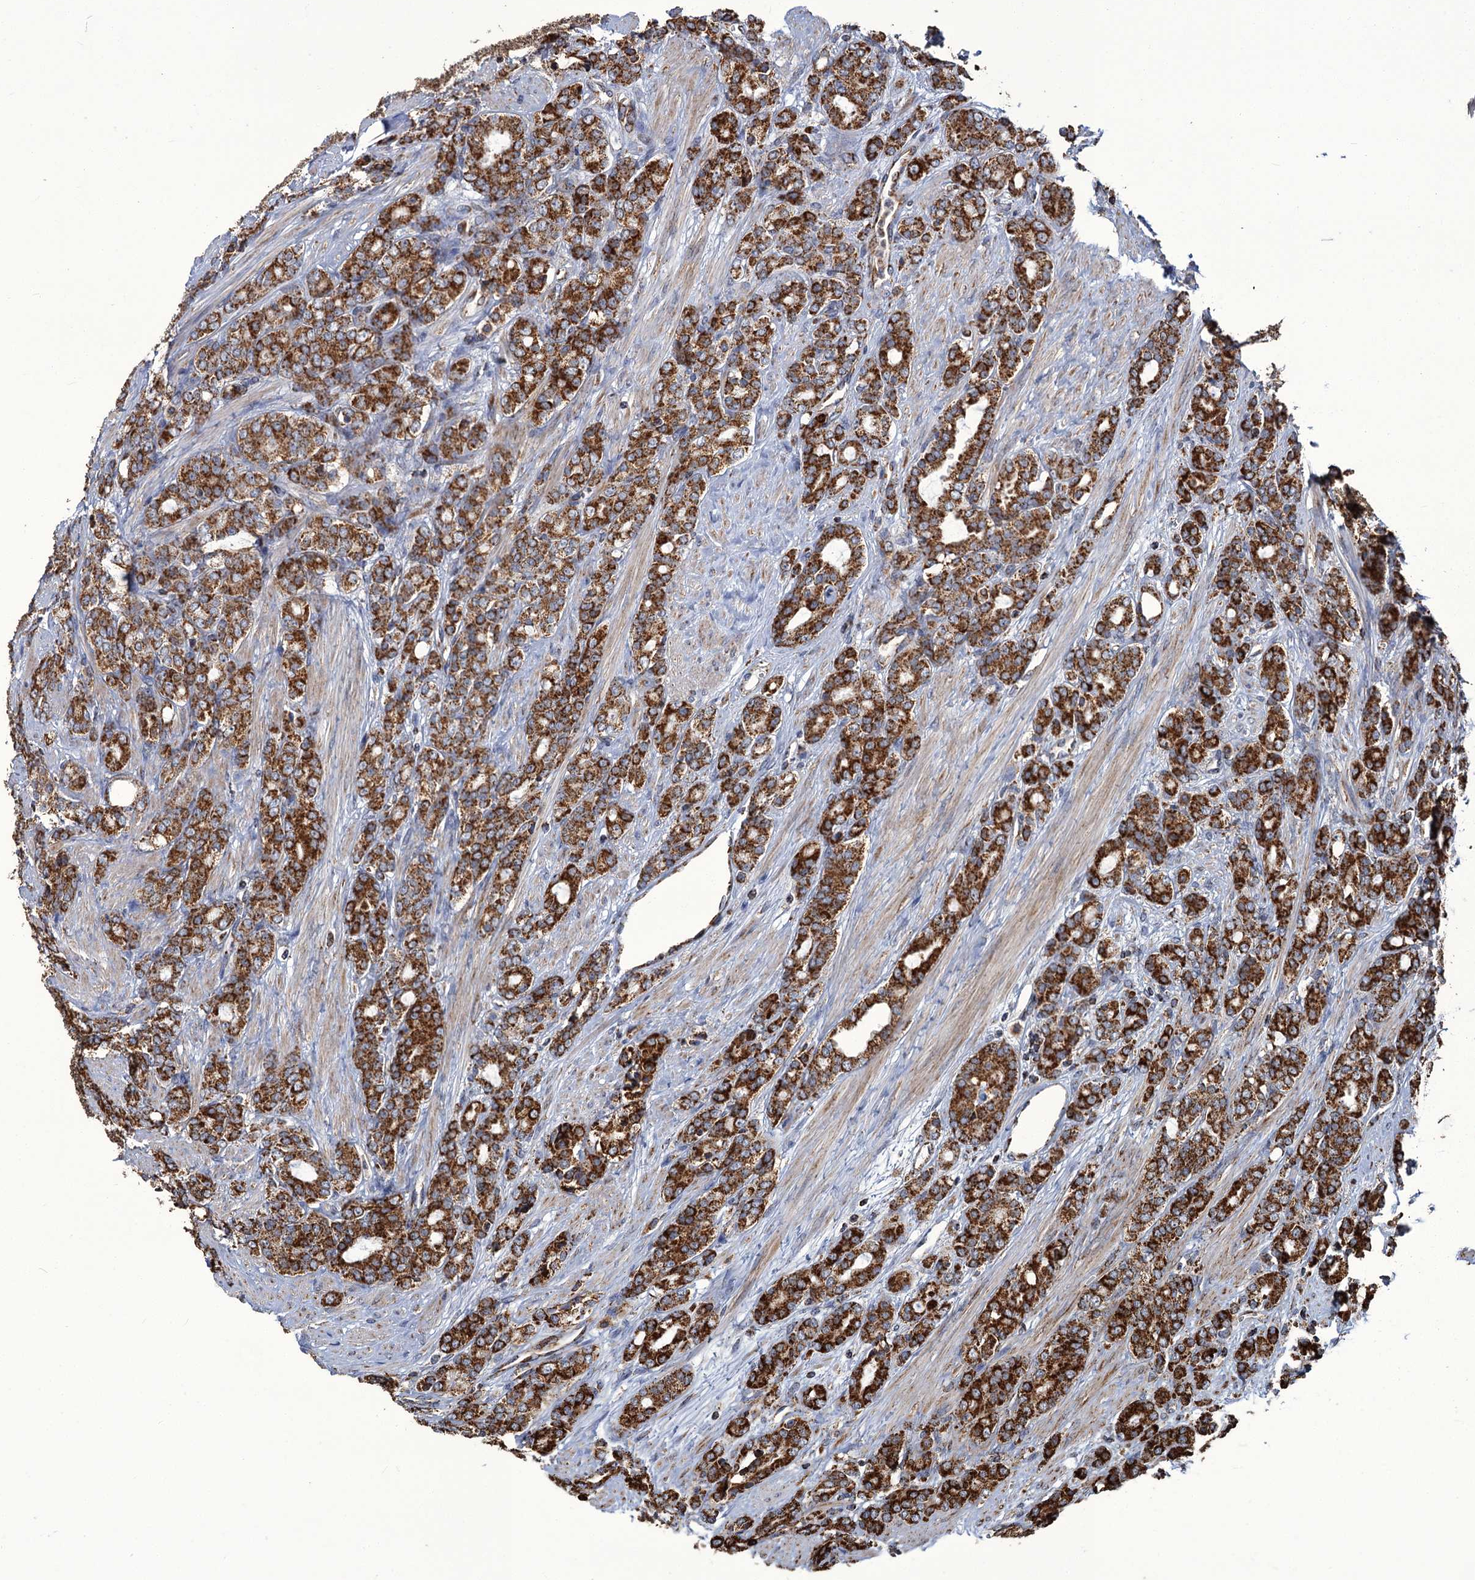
{"staining": {"intensity": "strong", "quantity": ">75%", "location": "cytoplasmic/membranous"}, "tissue": "prostate cancer", "cell_type": "Tumor cells", "image_type": "cancer", "snomed": [{"axis": "morphology", "description": "Adenocarcinoma, High grade"}, {"axis": "topography", "description": "Prostate"}], "caption": "Protein staining reveals strong cytoplasmic/membranous expression in approximately >75% of tumor cells in adenocarcinoma (high-grade) (prostate).", "gene": "APH1A", "patient": {"sex": "male", "age": 62}}